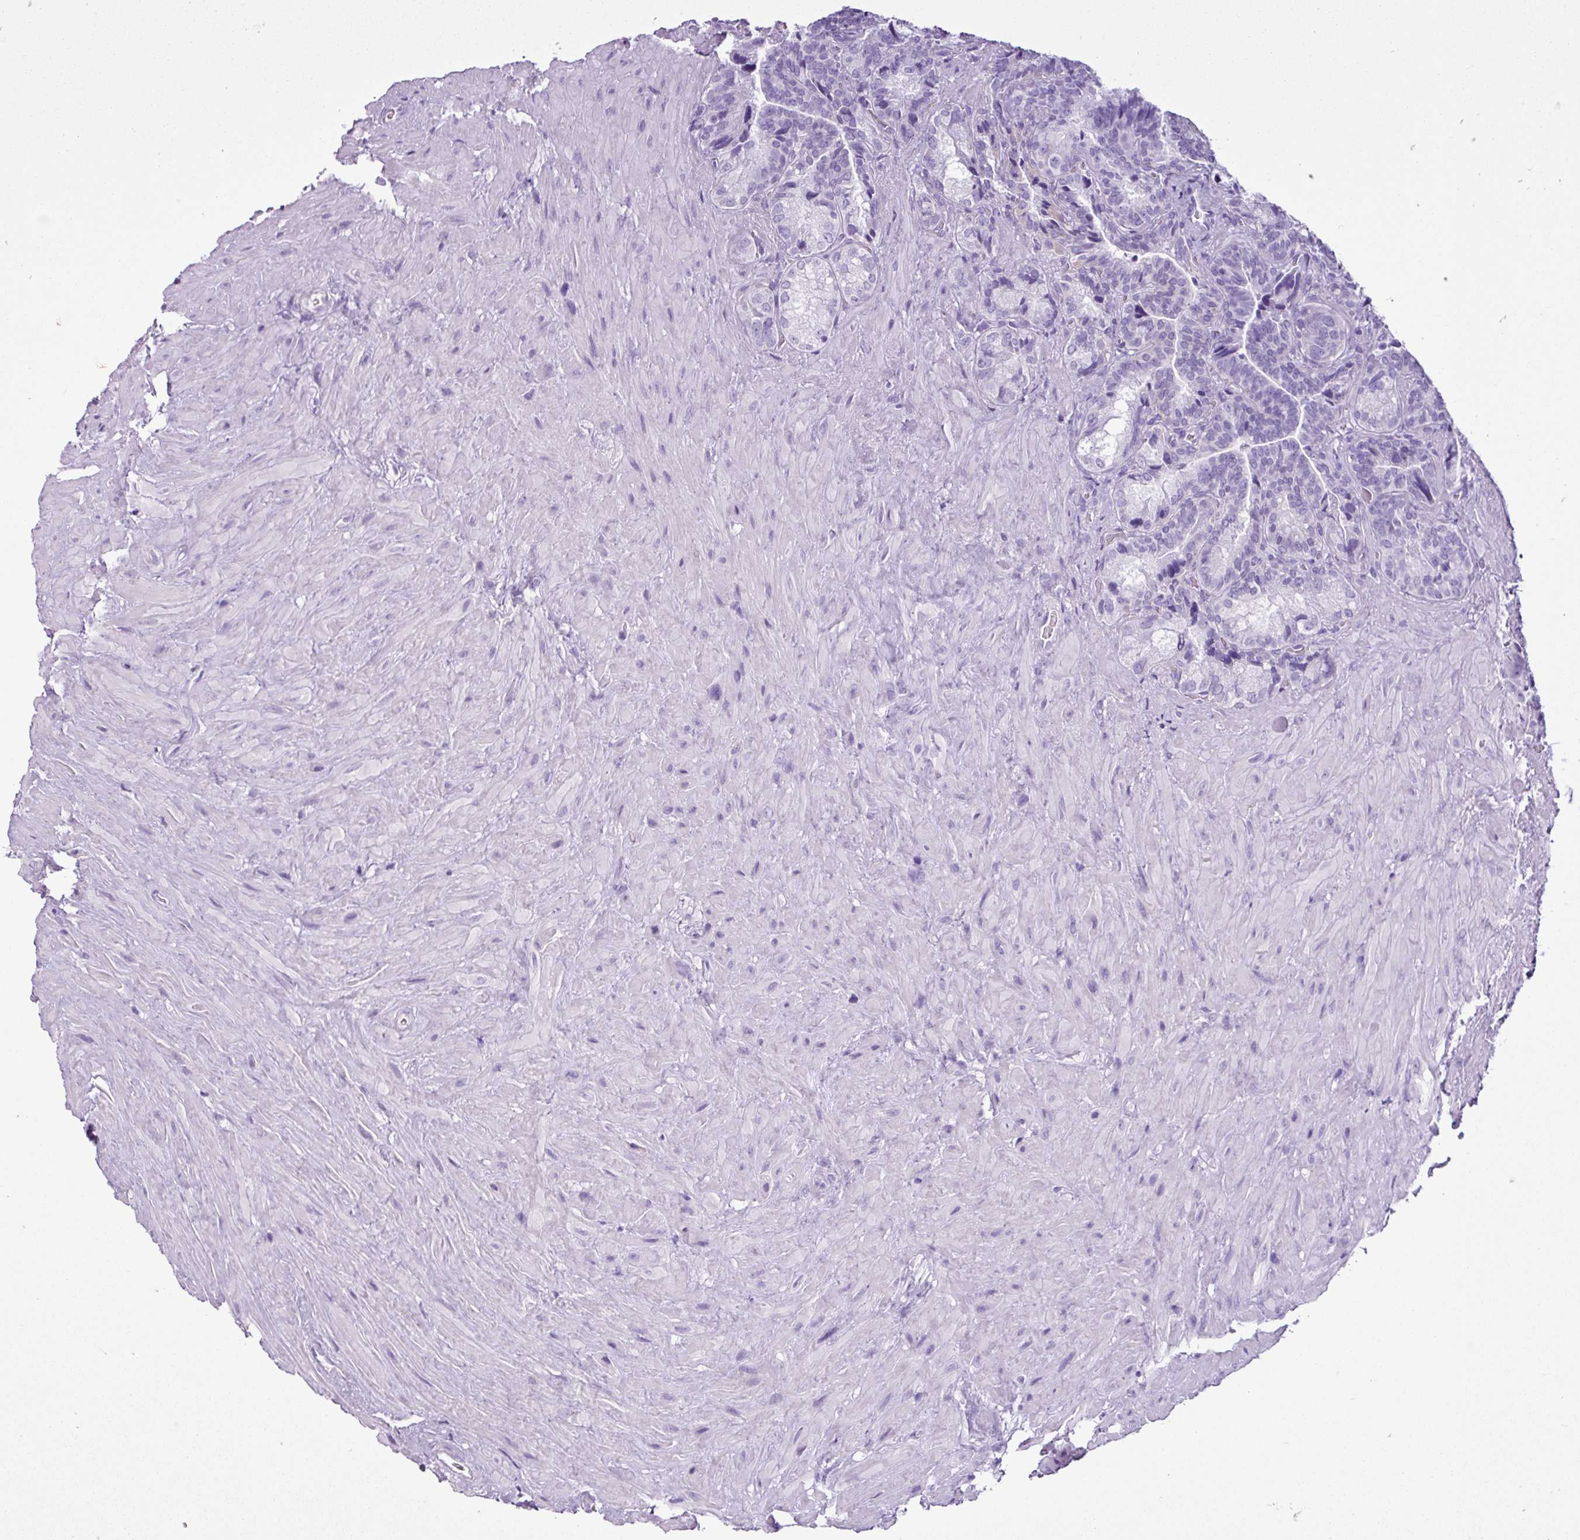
{"staining": {"intensity": "negative", "quantity": "none", "location": "none"}, "tissue": "seminal vesicle", "cell_type": "Glandular cells", "image_type": "normal", "snomed": [{"axis": "morphology", "description": "Normal tissue, NOS"}, {"axis": "topography", "description": "Seminal veicle"}], "caption": "Immunohistochemical staining of benign human seminal vesicle displays no significant positivity in glandular cells.", "gene": "LILRB4", "patient": {"sex": "male", "age": 68}}